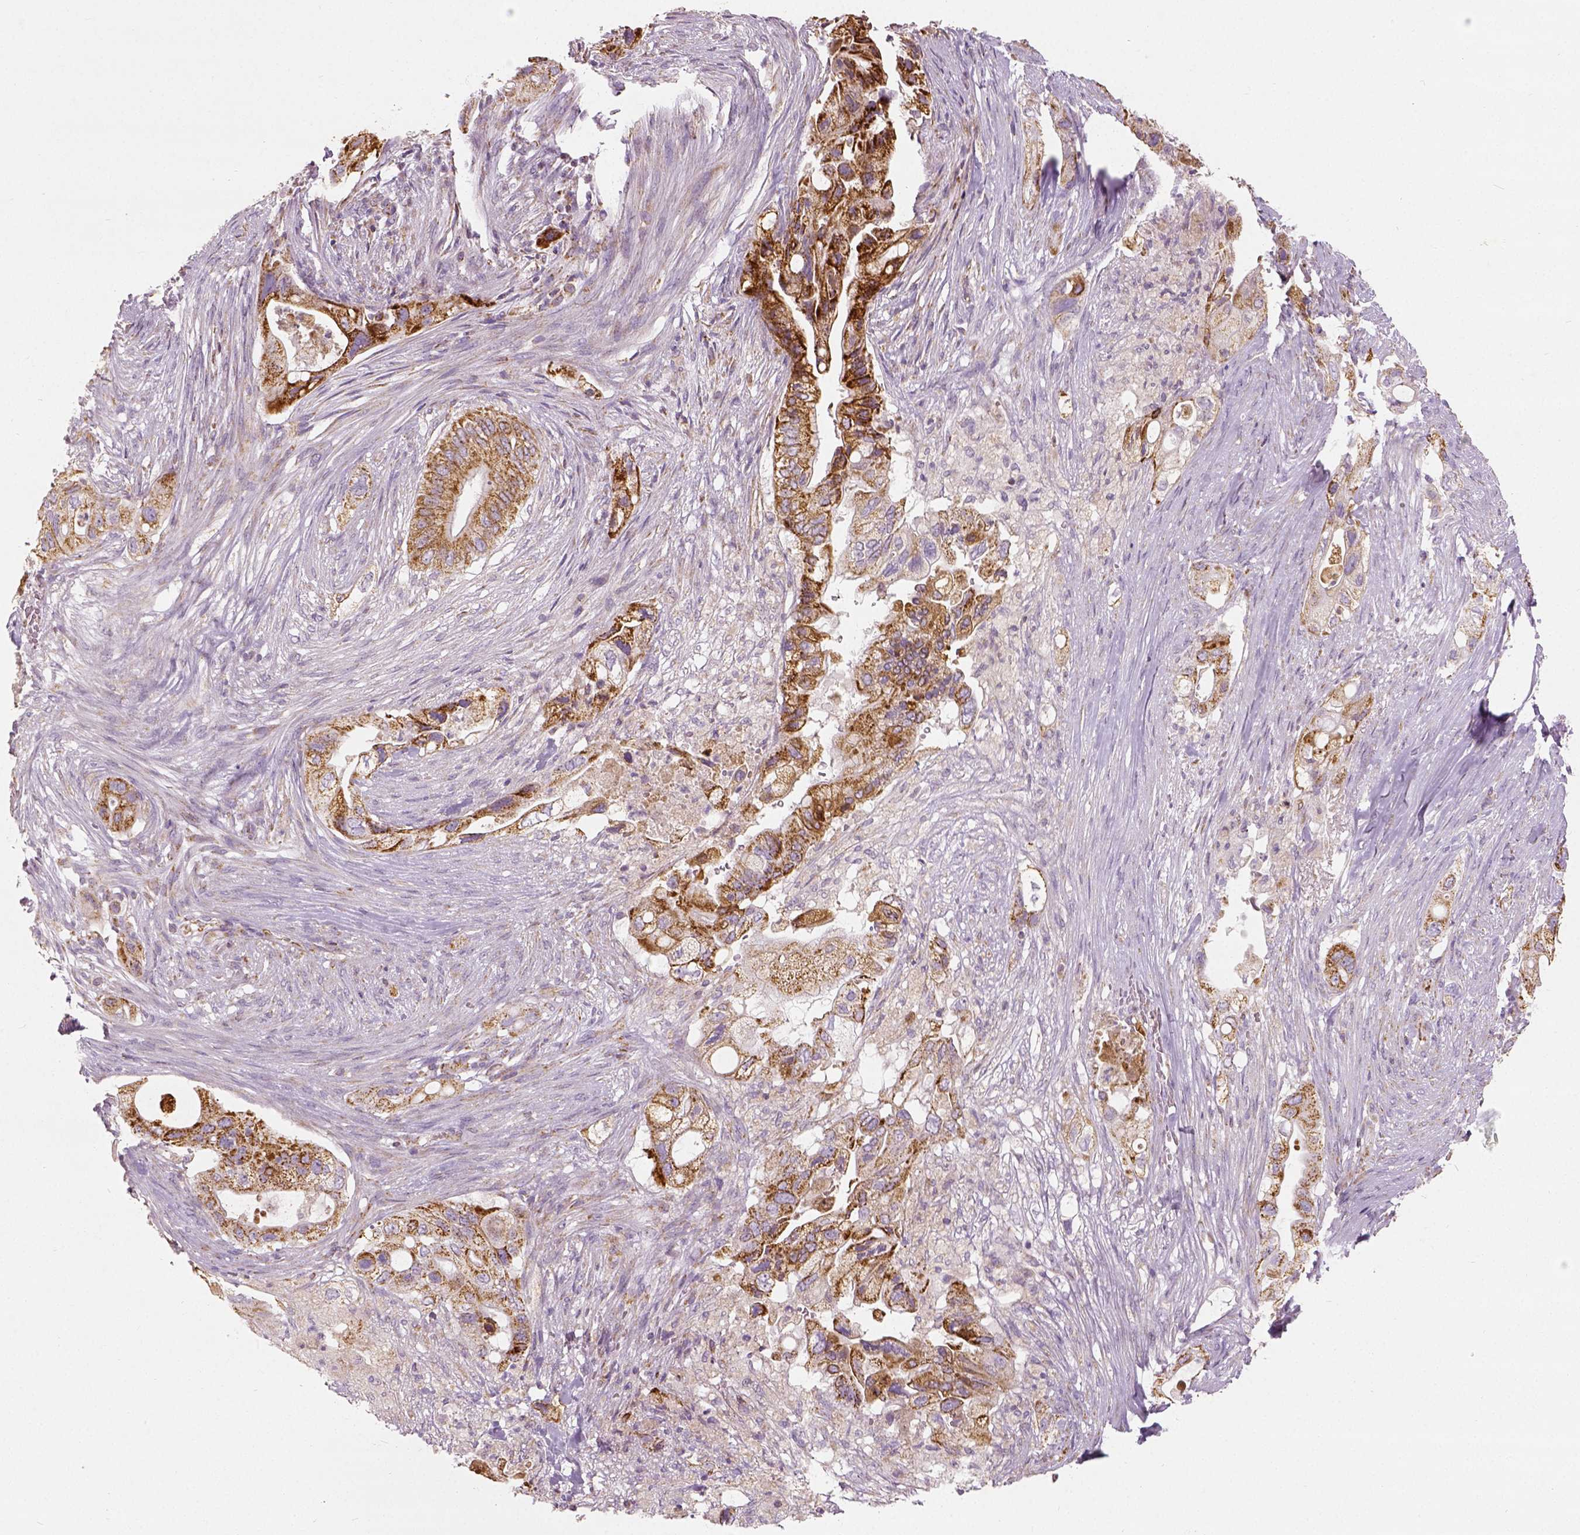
{"staining": {"intensity": "strong", "quantity": "<25%", "location": "cytoplasmic/membranous"}, "tissue": "pancreatic cancer", "cell_type": "Tumor cells", "image_type": "cancer", "snomed": [{"axis": "morphology", "description": "Adenocarcinoma, NOS"}, {"axis": "topography", "description": "Pancreas"}], "caption": "A brown stain highlights strong cytoplasmic/membranous expression of a protein in pancreatic cancer tumor cells.", "gene": "PGAM5", "patient": {"sex": "female", "age": 72}}